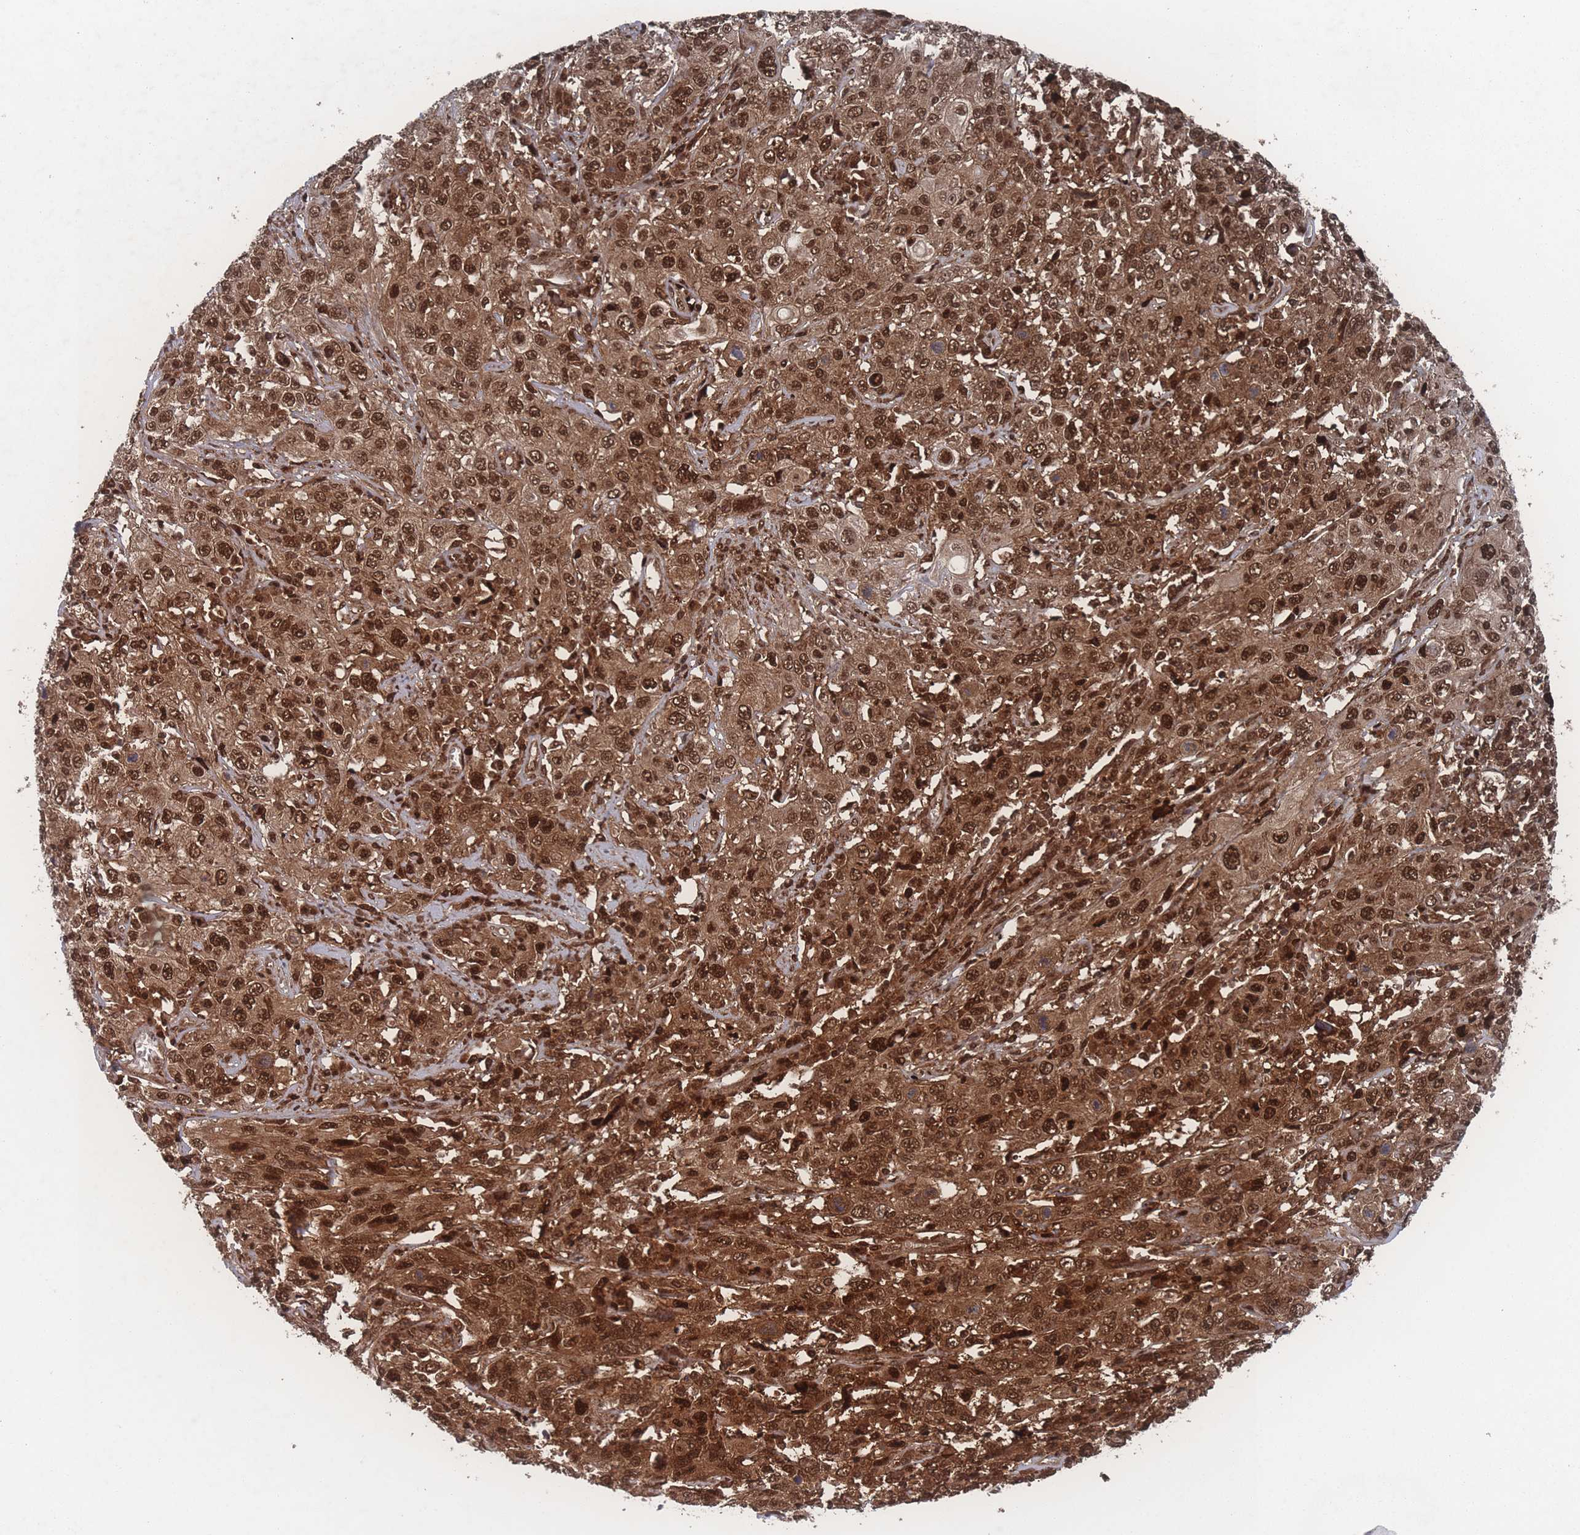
{"staining": {"intensity": "strong", "quantity": ">75%", "location": "cytoplasmic/membranous,nuclear"}, "tissue": "cervical cancer", "cell_type": "Tumor cells", "image_type": "cancer", "snomed": [{"axis": "morphology", "description": "Squamous cell carcinoma, NOS"}, {"axis": "topography", "description": "Cervix"}], "caption": "Squamous cell carcinoma (cervical) stained with a brown dye reveals strong cytoplasmic/membranous and nuclear positive staining in about >75% of tumor cells.", "gene": "PSMA1", "patient": {"sex": "female", "age": 46}}